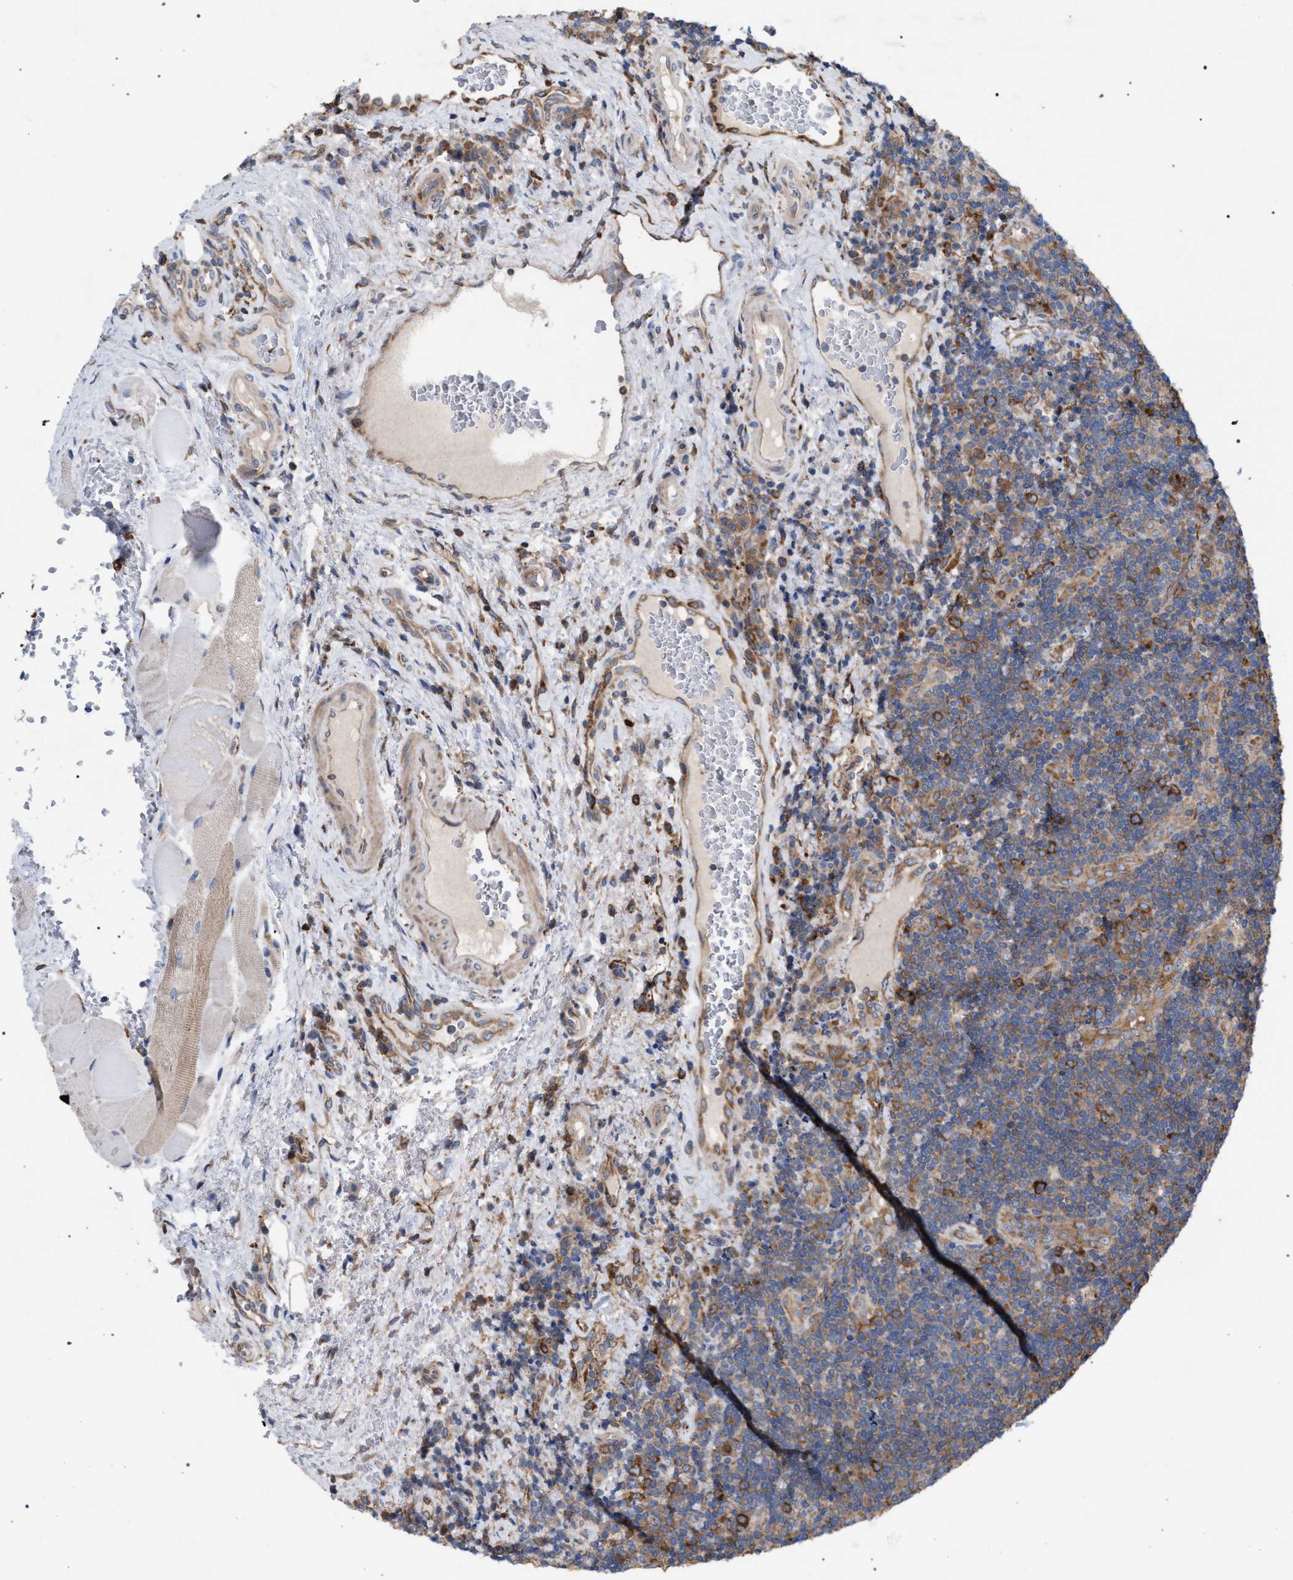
{"staining": {"intensity": "moderate", "quantity": ">75%", "location": "cytoplasmic/membranous"}, "tissue": "lymphoma", "cell_type": "Tumor cells", "image_type": "cancer", "snomed": [{"axis": "morphology", "description": "Malignant lymphoma, non-Hodgkin's type, High grade"}, {"axis": "topography", "description": "Tonsil"}], "caption": "Moderate cytoplasmic/membranous positivity is present in approximately >75% of tumor cells in high-grade malignant lymphoma, non-Hodgkin's type.", "gene": "CDR2L", "patient": {"sex": "female", "age": 36}}